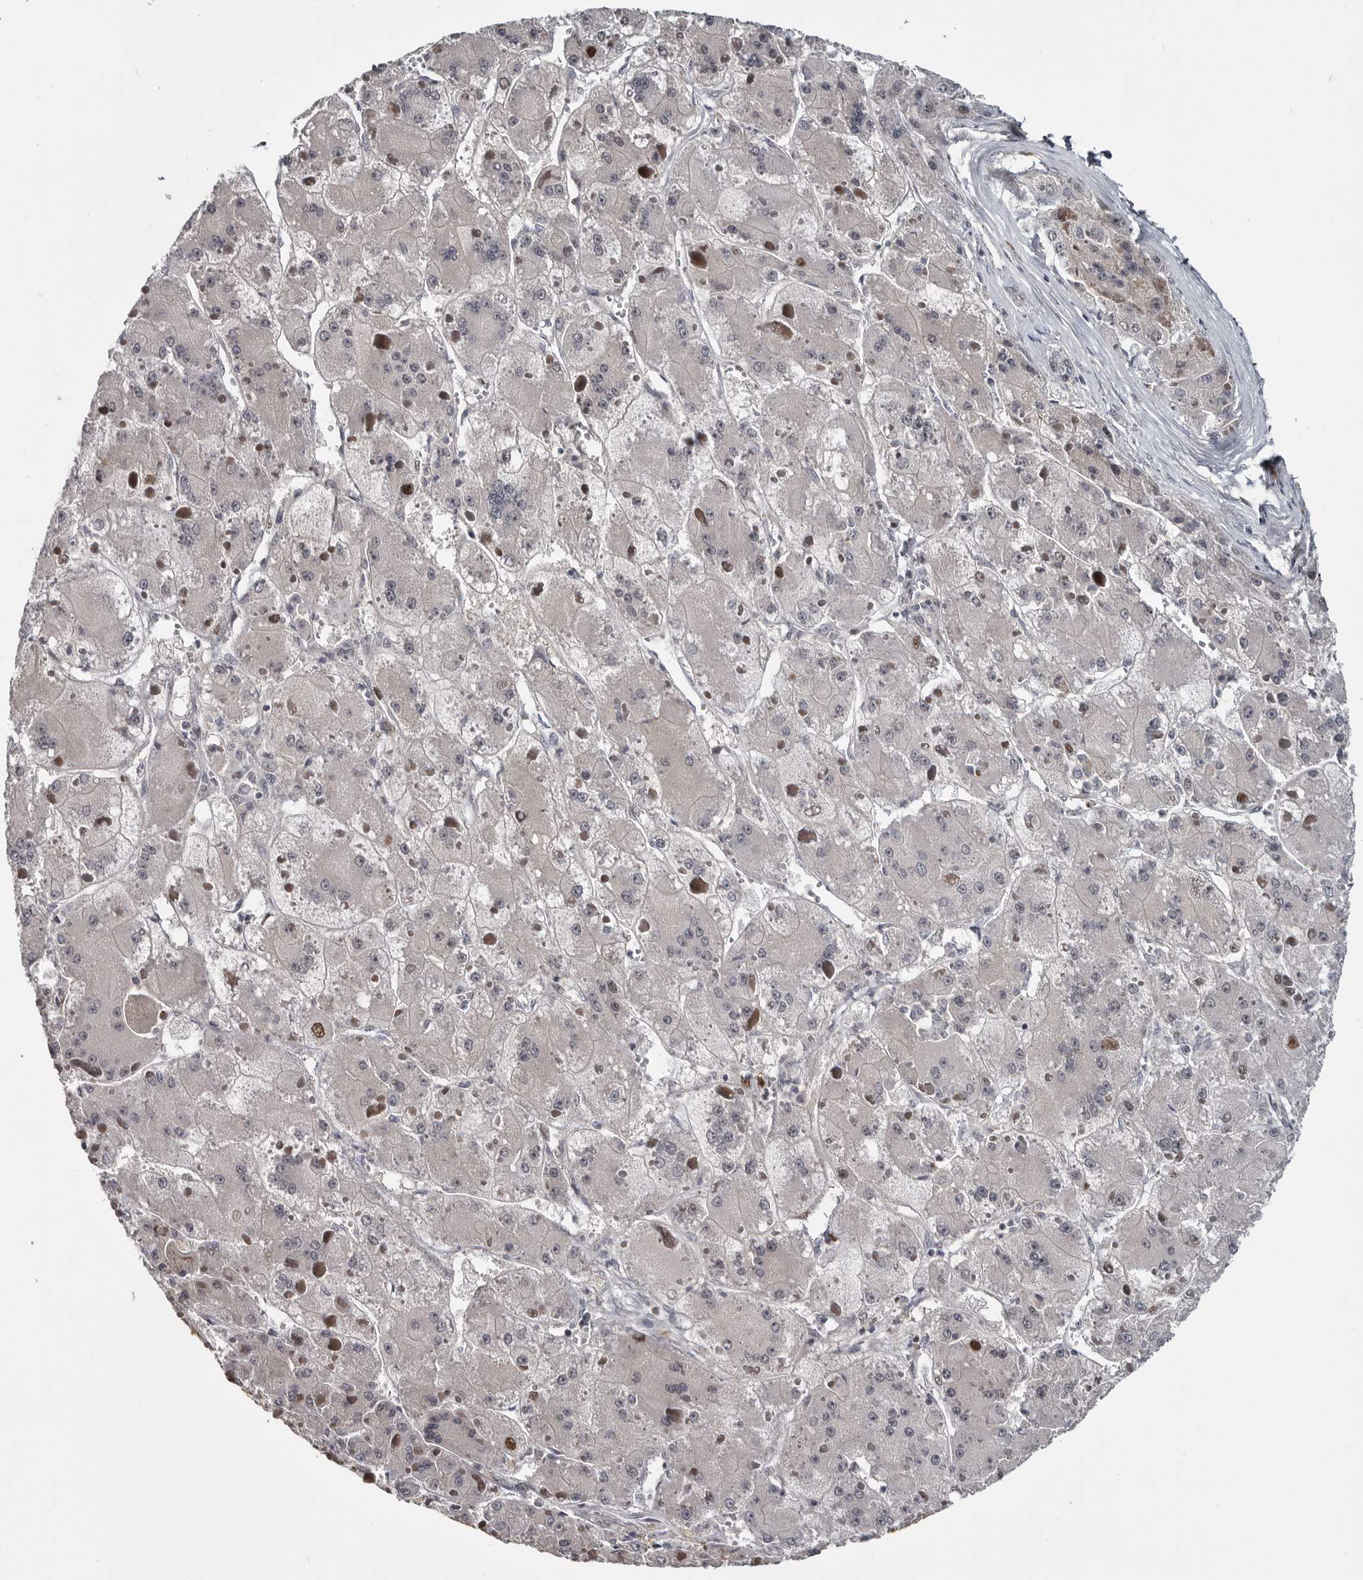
{"staining": {"intensity": "moderate", "quantity": "25%-75%", "location": "nuclear"}, "tissue": "liver cancer", "cell_type": "Tumor cells", "image_type": "cancer", "snomed": [{"axis": "morphology", "description": "Carcinoma, Hepatocellular, NOS"}, {"axis": "topography", "description": "Liver"}], "caption": "Approximately 25%-75% of tumor cells in human hepatocellular carcinoma (liver) show moderate nuclear protein positivity as visualized by brown immunohistochemical staining.", "gene": "ZNF277", "patient": {"sex": "female", "age": 73}}